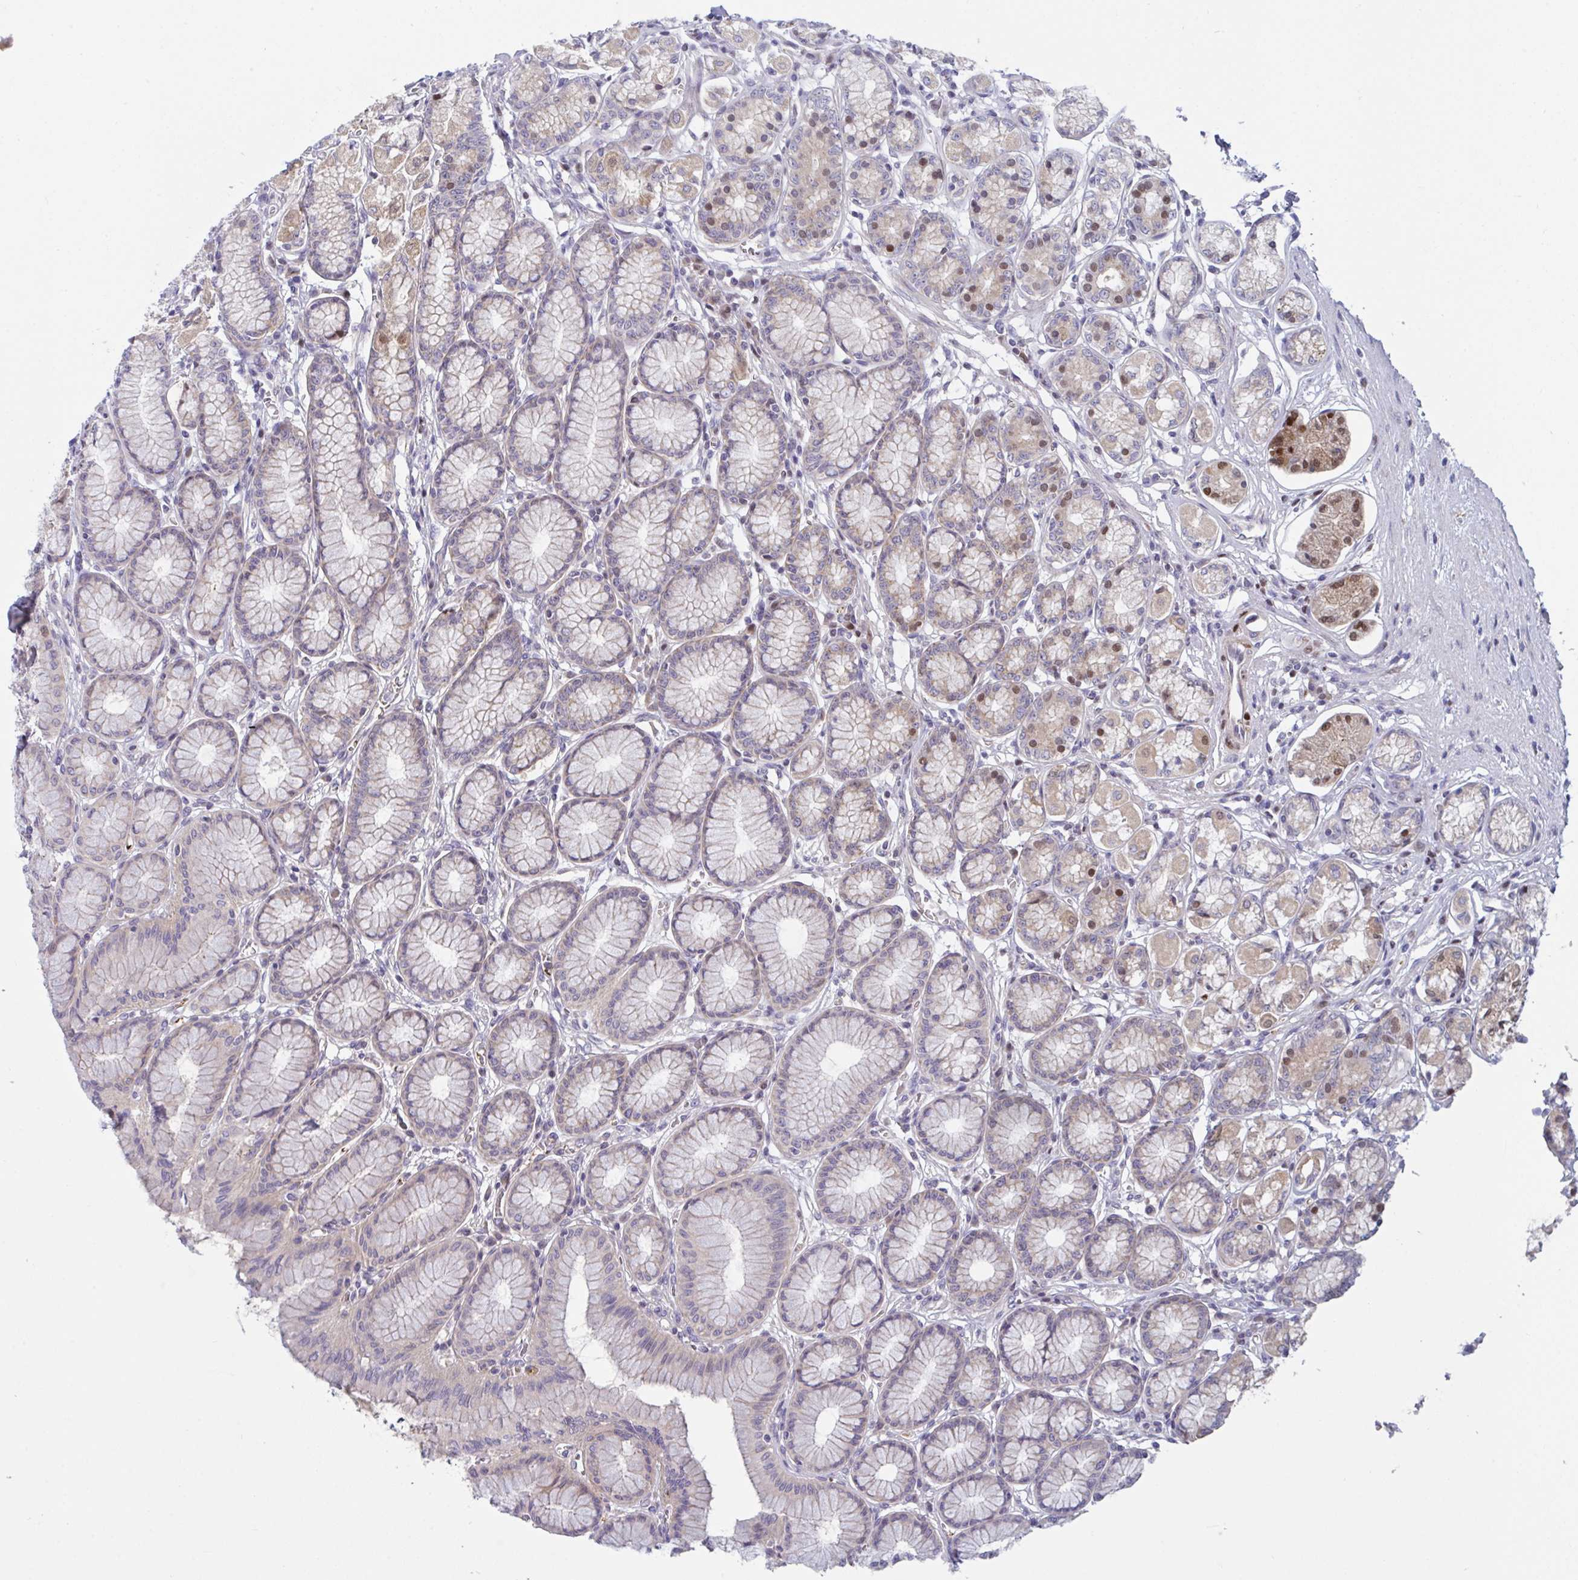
{"staining": {"intensity": "moderate", "quantity": "25%-75%", "location": "cytoplasmic/membranous,nuclear"}, "tissue": "stomach", "cell_type": "Glandular cells", "image_type": "normal", "snomed": [{"axis": "morphology", "description": "Normal tissue, NOS"}, {"axis": "topography", "description": "Stomach"}, {"axis": "topography", "description": "Stomach, lower"}], "caption": "This is an image of immunohistochemistry staining of normal stomach, which shows moderate expression in the cytoplasmic/membranous,nuclear of glandular cells.", "gene": "MRPS2", "patient": {"sex": "male", "age": 76}}